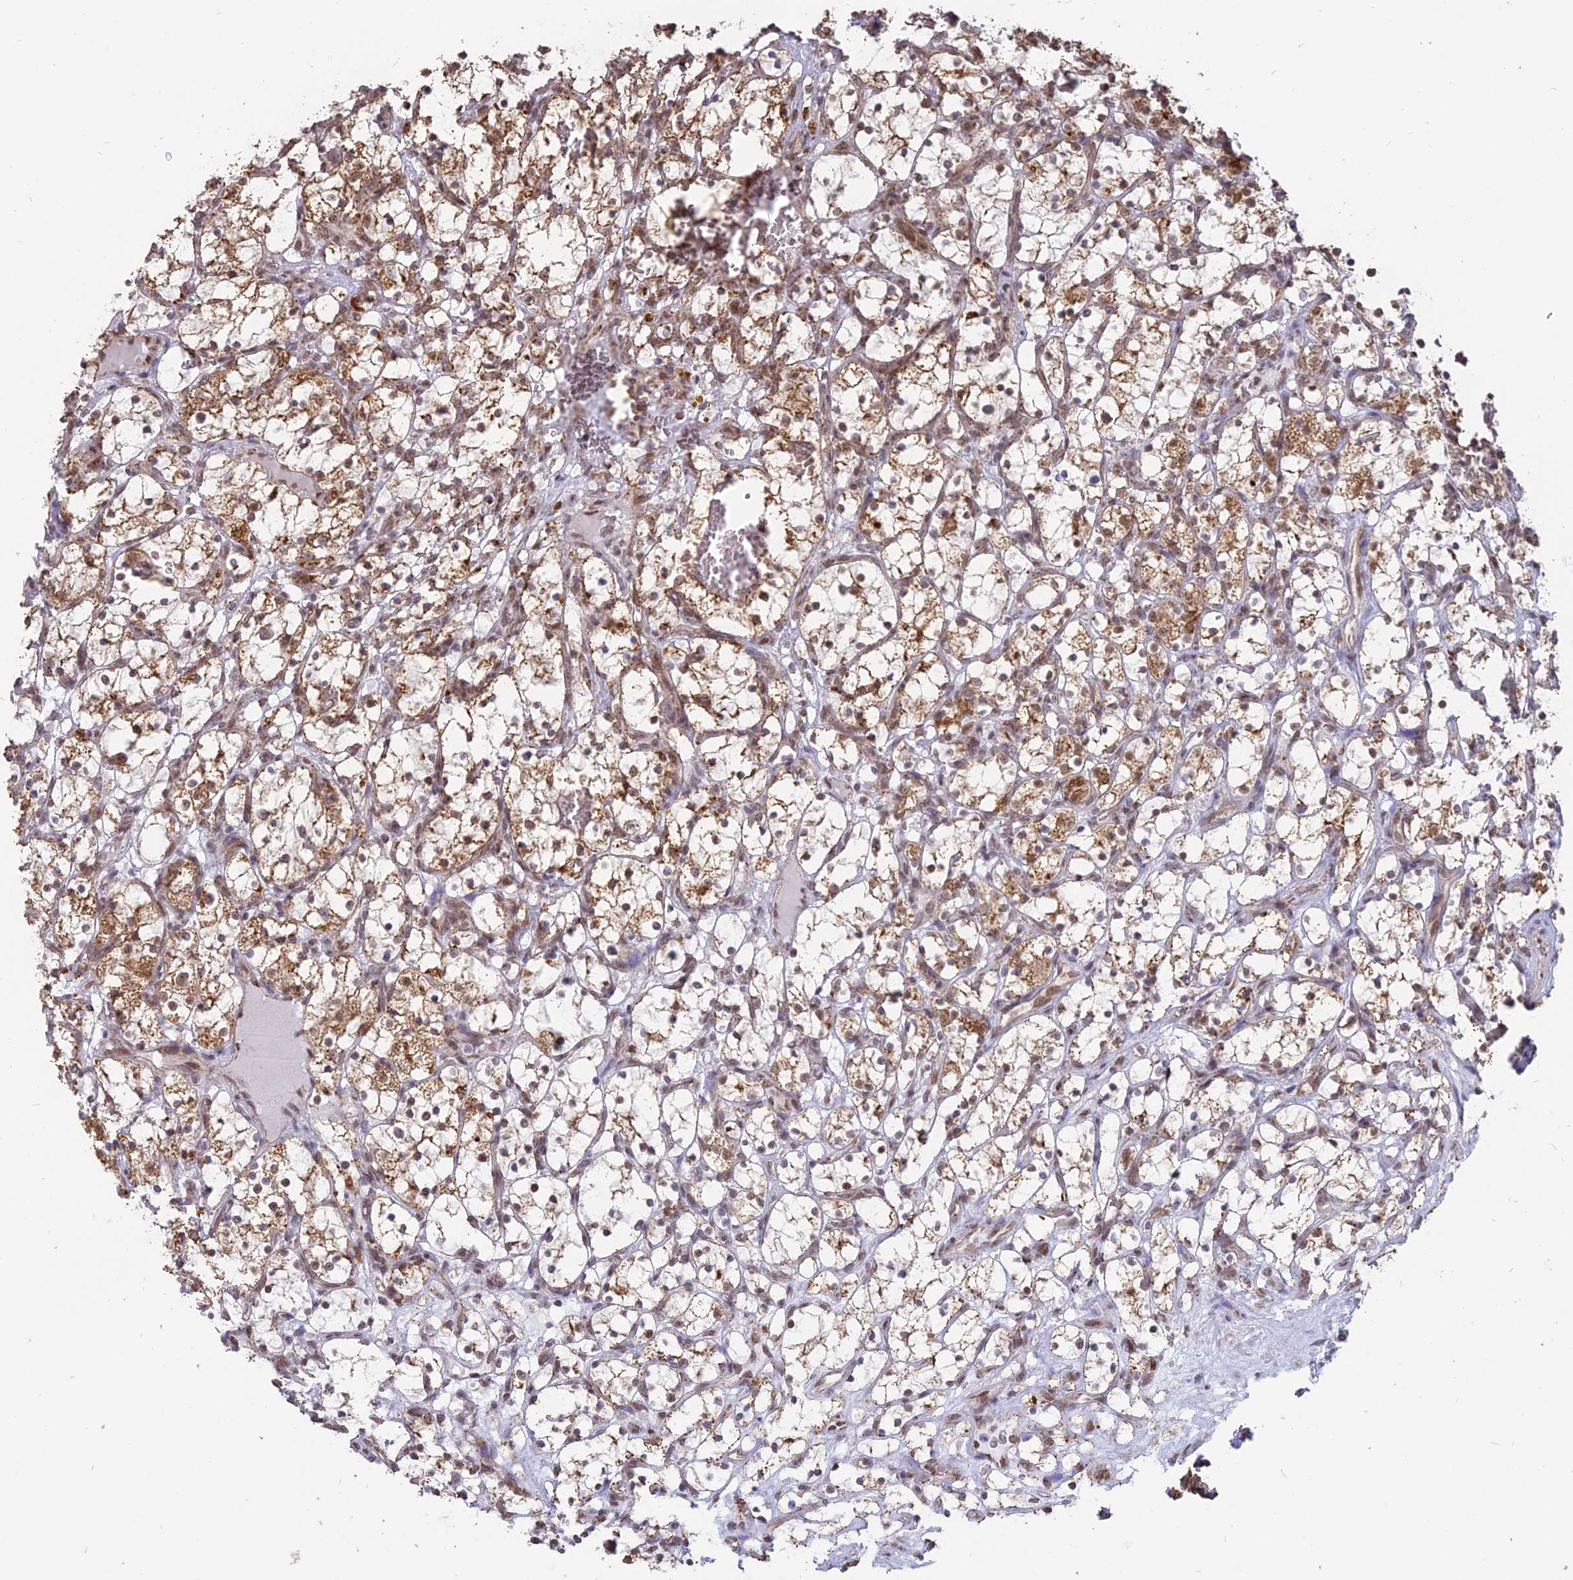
{"staining": {"intensity": "moderate", "quantity": "<25%", "location": "cytoplasmic/membranous"}, "tissue": "renal cancer", "cell_type": "Tumor cells", "image_type": "cancer", "snomed": [{"axis": "morphology", "description": "Adenocarcinoma, NOS"}, {"axis": "topography", "description": "Kidney"}], "caption": "Tumor cells exhibit low levels of moderate cytoplasmic/membranous expression in approximately <25% of cells in human adenocarcinoma (renal).", "gene": "ARHGAP40", "patient": {"sex": "female", "age": 69}}